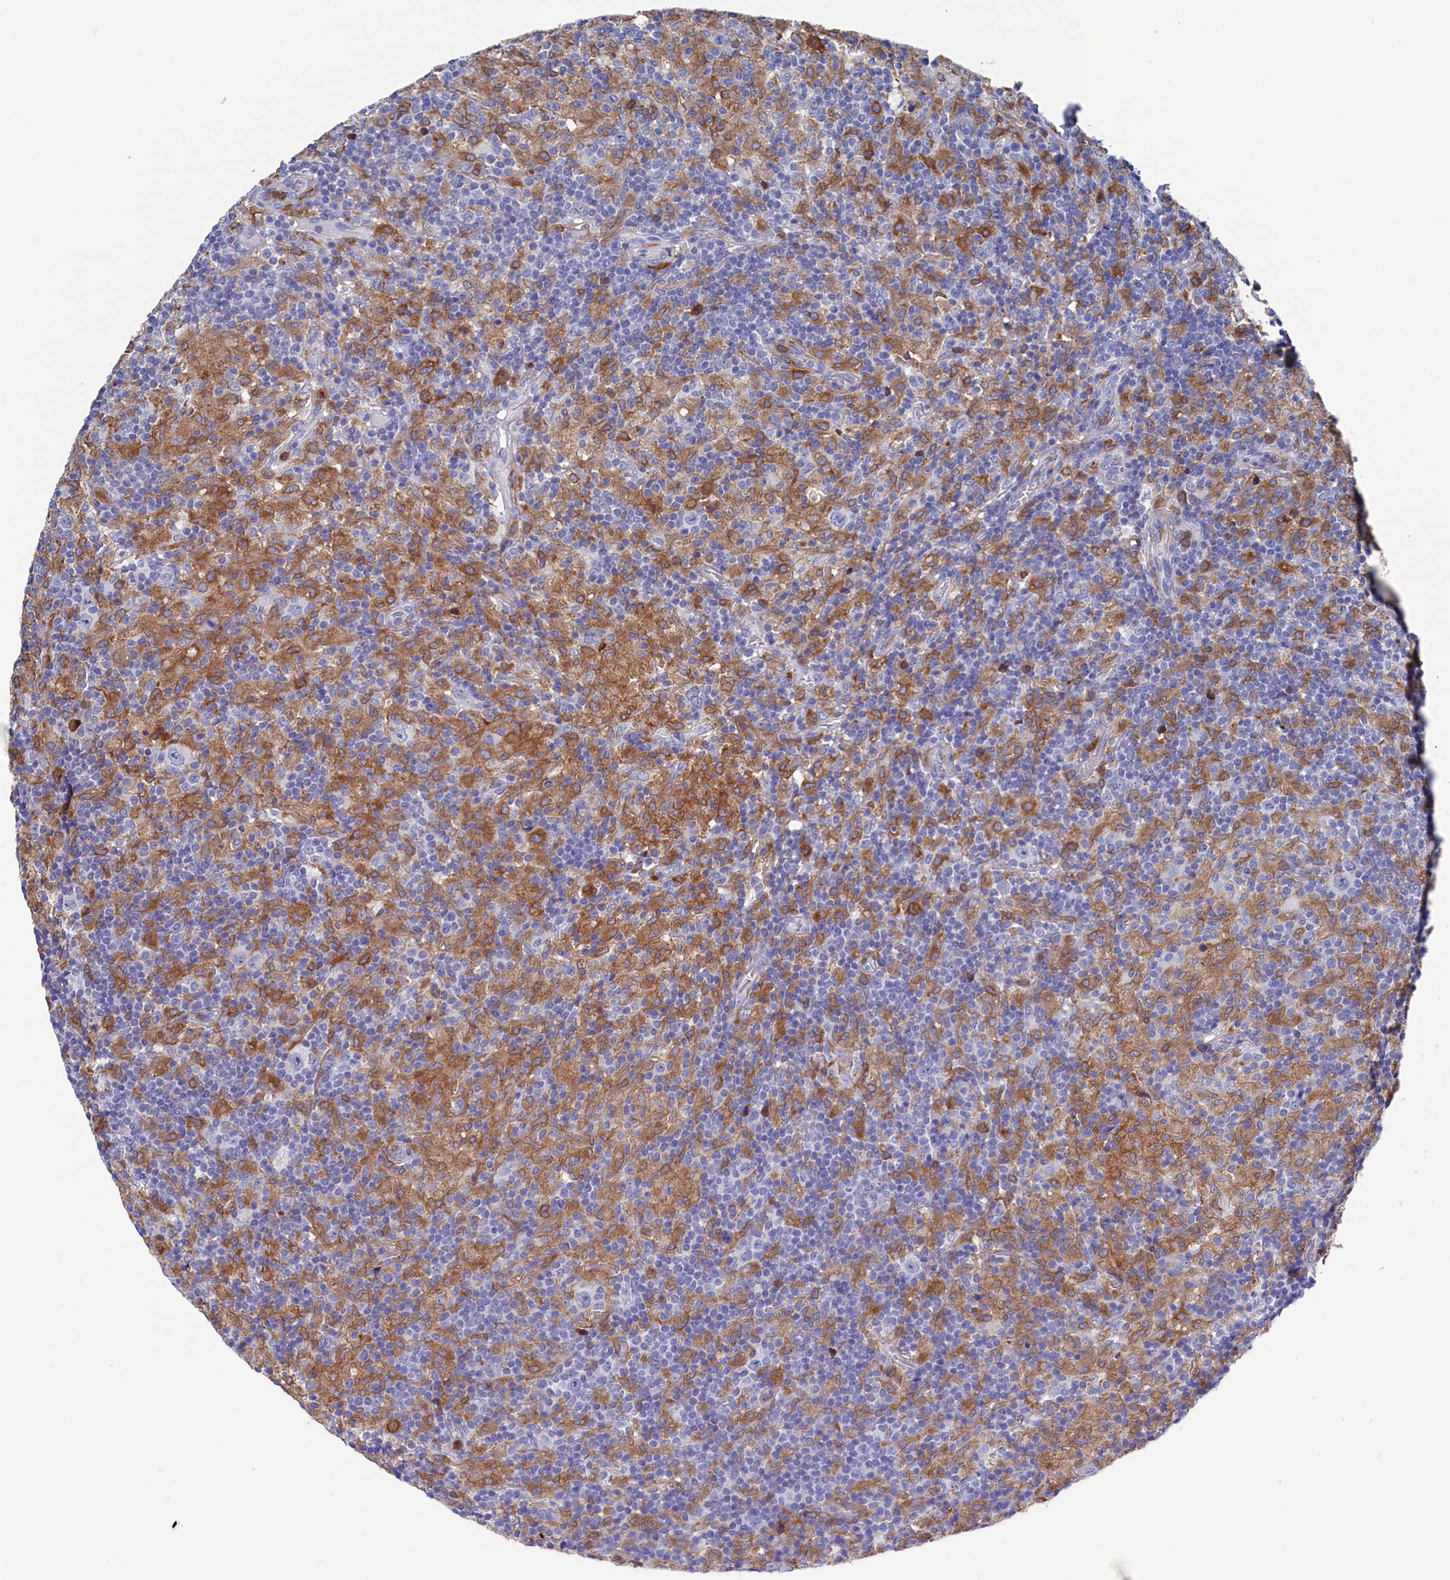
{"staining": {"intensity": "negative", "quantity": "none", "location": "none"}, "tissue": "lymphoma", "cell_type": "Tumor cells", "image_type": "cancer", "snomed": [{"axis": "morphology", "description": "Hodgkin's disease, NOS"}, {"axis": "topography", "description": "Lymph node"}], "caption": "The immunohistochemistry photomicrograph has no significant expression in tumor cells of lymphoma tissue.", "gene": "TYROBP", "patient": {"sex": "male", "age": 70}}